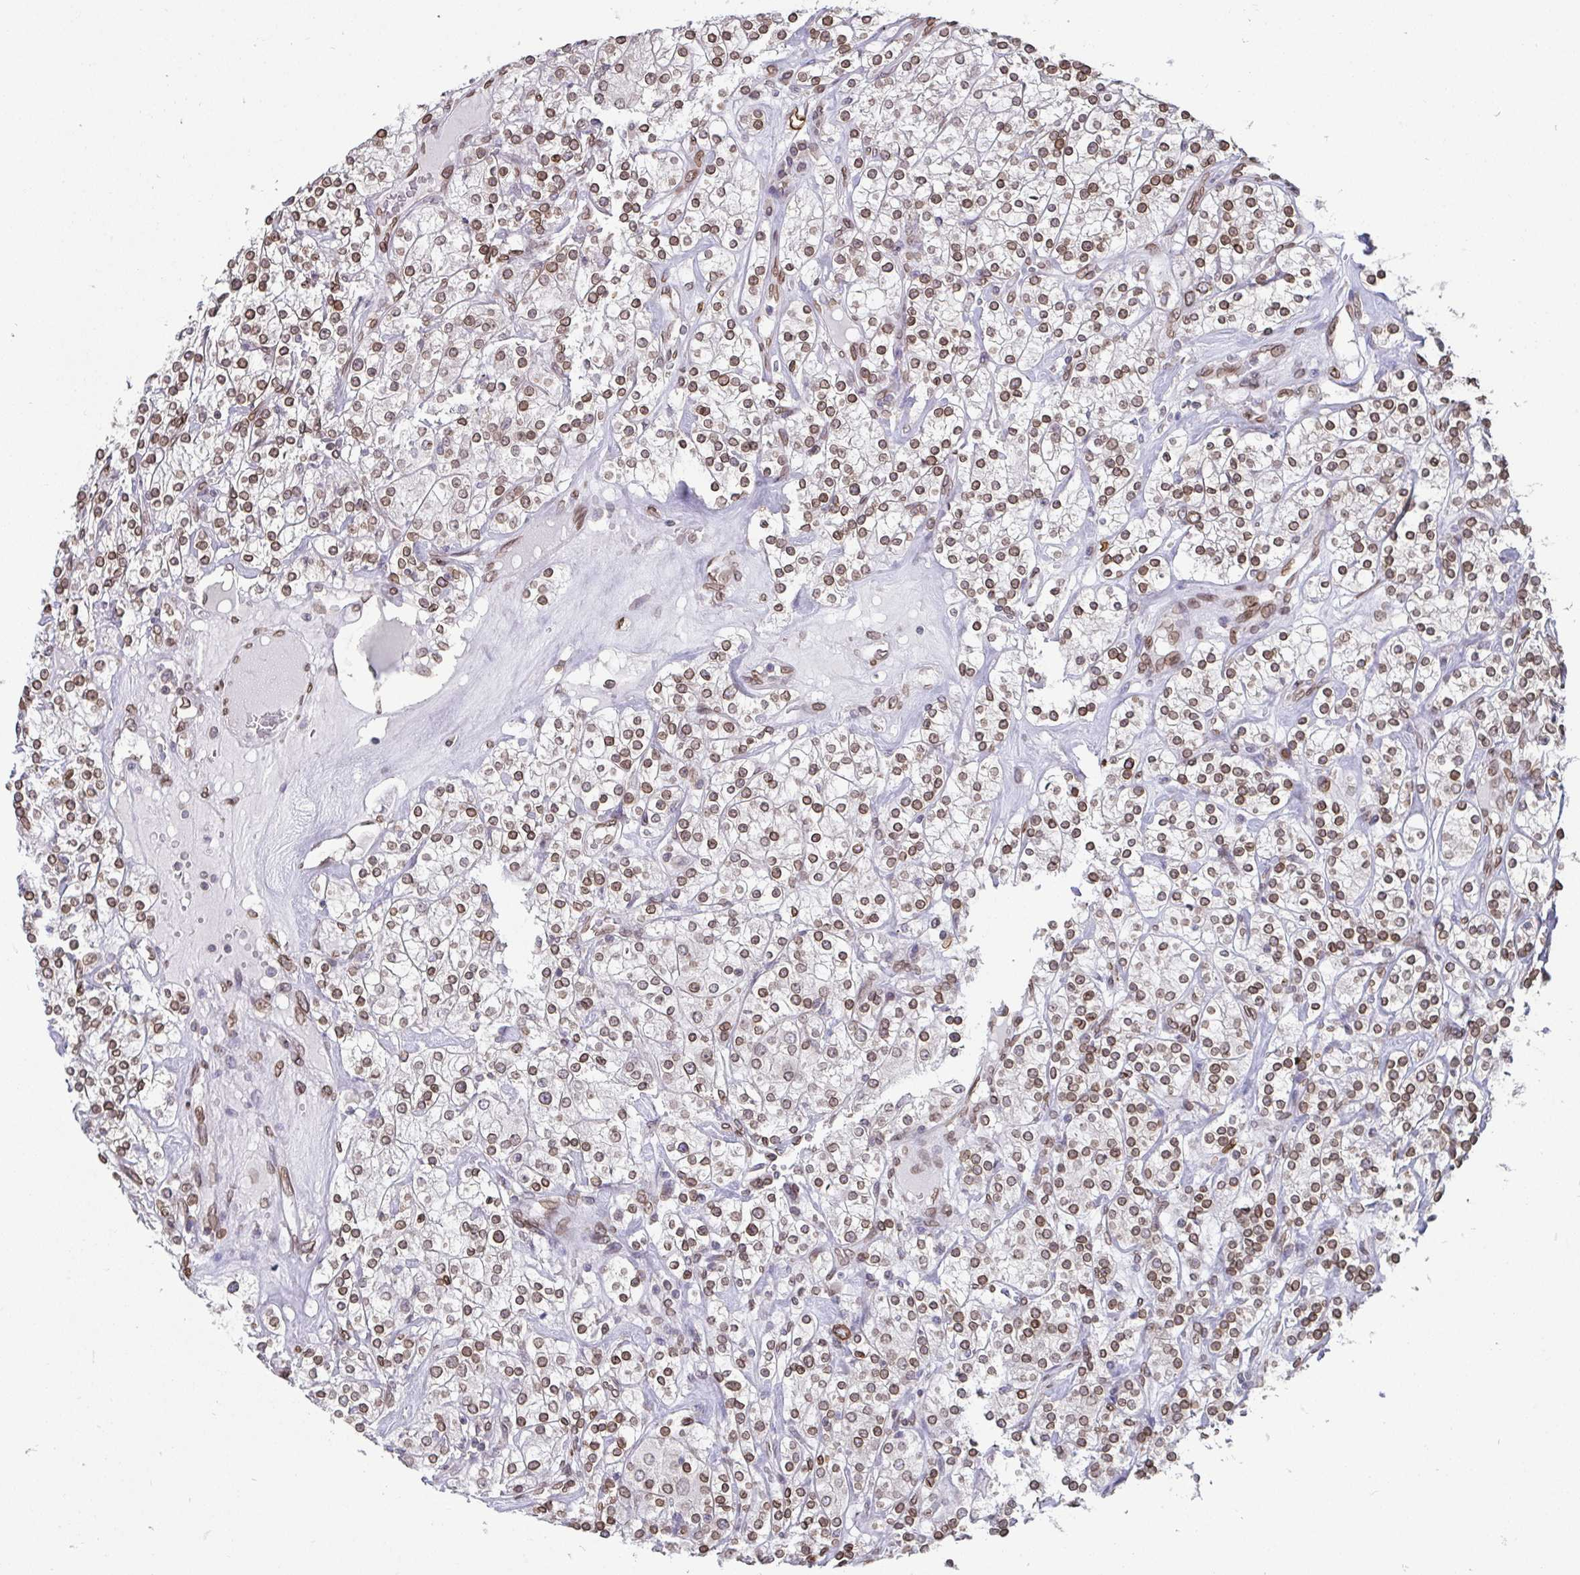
{"staining": {"intensity": "weak", "quantity": ">75%", "location": "cytoplasmic/membranous,nuclear"}, "tissue": "renal cancer", "cell_type": "Tumor cells", "image_type": "cancer", "snomed": [{"axis": "morphology", "description": "Adenocarcinoma, NOS"}, {"axis": "topography", "description": "Kidney"}], "caption": "This histopathology image reveals immunohistochemistry staining of human adenocarcinoma (renal), with low weak cytoplasmic/membranous and nuclear expression in approximately >75% of tumor cells.", "gene": "EMD", "patient": {"sex": "male", "age": 77}}